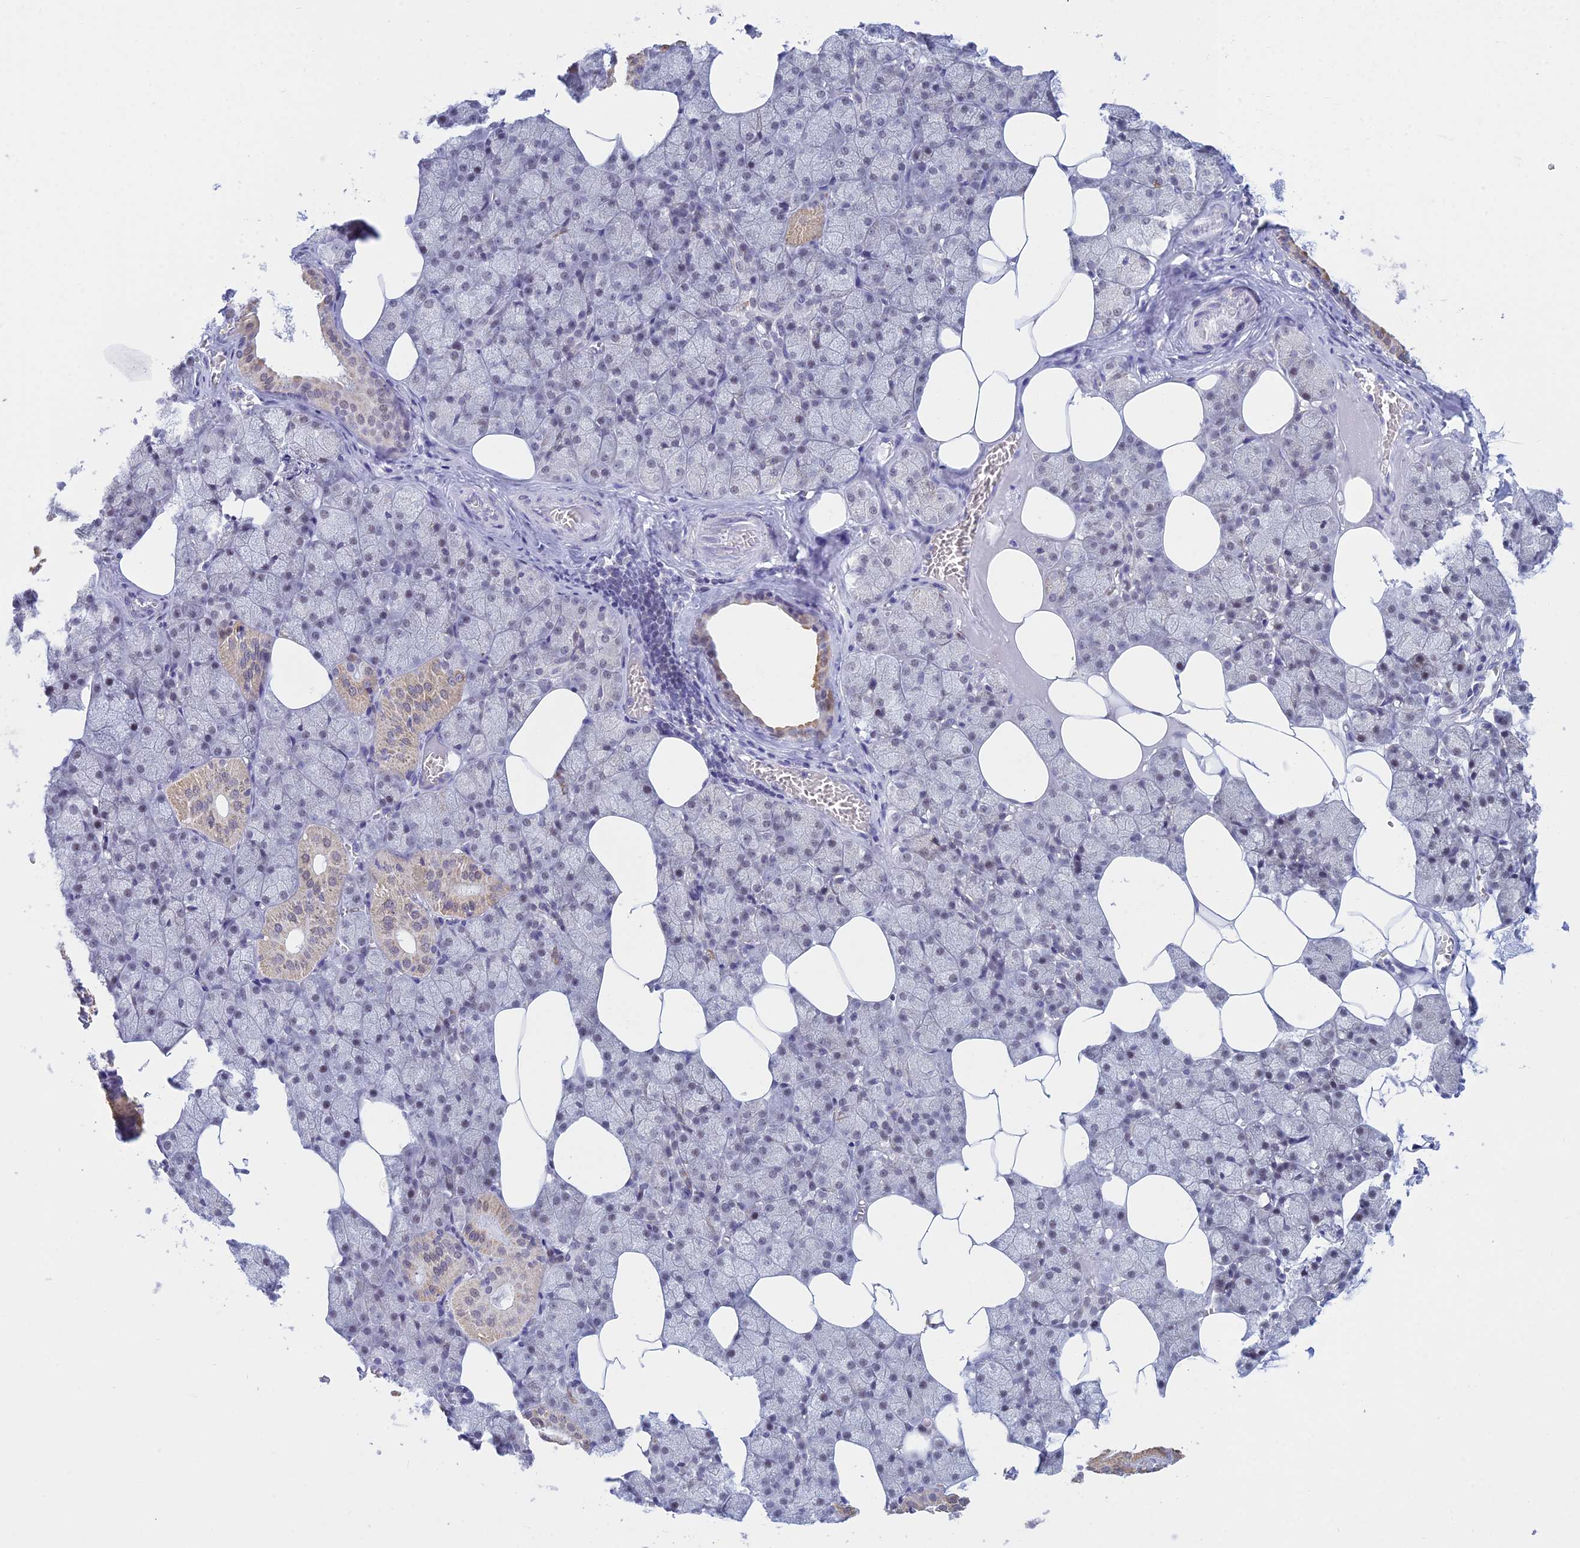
{"staining": {"intensity": "weak", "quantity": "25%-75%", "location": "cytoplasmic/membranous,nuclear"}, "tissue": "salivary gland", "cell_type": "Glandular cells", "image_type": "normal", "snomed": [{"axis": "morphology", "description": "Normal tissue, NOS"}, {"axis": "topography", "description": "Salivary gland"}], "caption": "High-magnification brightfield microscopy of unremarkable salivary gland stained with DAB (brown) and counterstained with hematoxylin (blue). glandular cells exhibit weak cytoplasmic/membranous,nuclear expression is present in about25%-75% of cells. (Stains: DAB in brown, nuclei in blue, Microscopy: brightfield microscopy at high magnification).", "gene": "KLF14", "patient": {"sex": "male", "age": 62}}